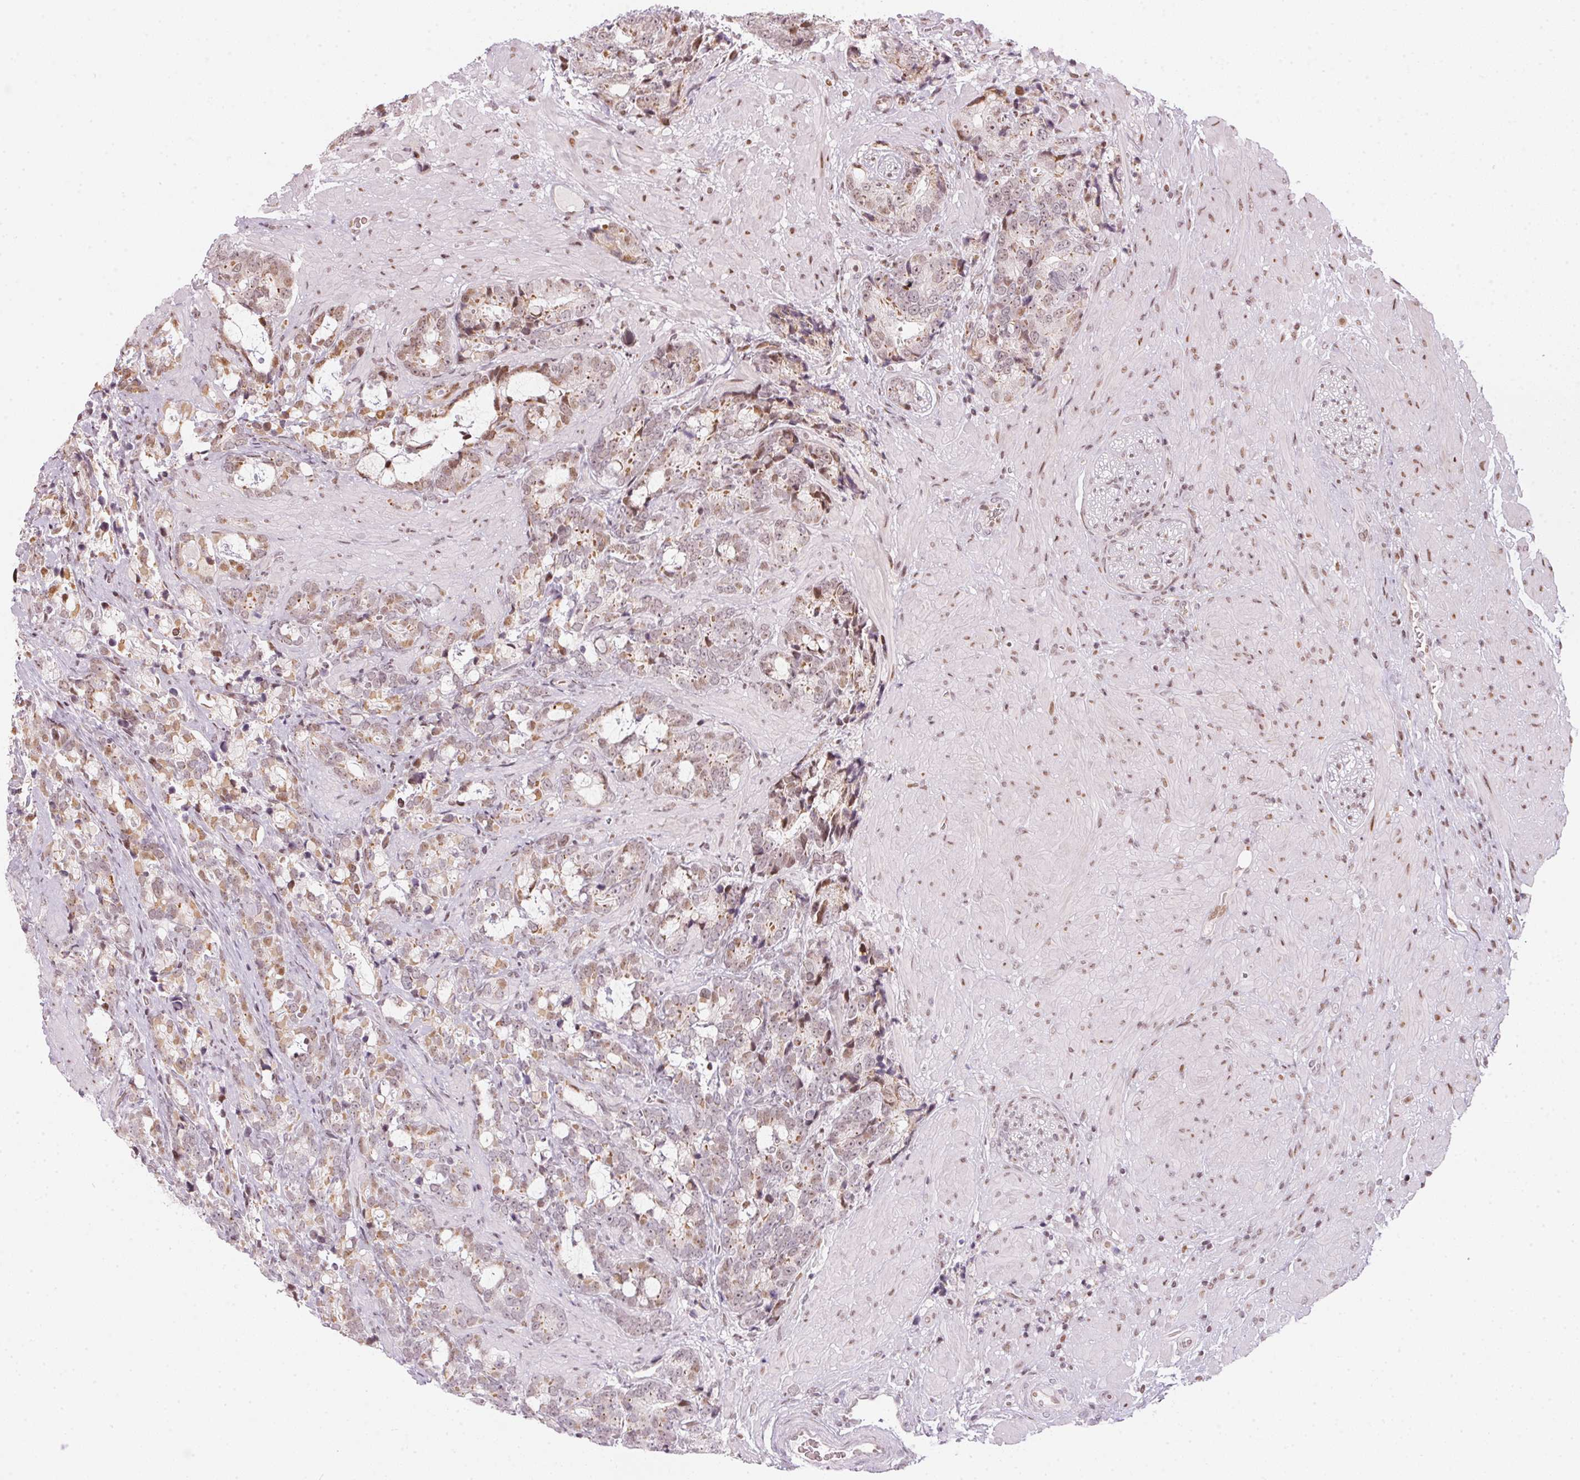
{"staining": {"intensity": "weak", "quantity": "25%-75%", "location": "cytoplasmic/membranous,nuclear"}, "tissue": "prostate cancer", "cell_type": "Tumor cells", "image_type": "cancer", "snomed": [{"axis": "morphology", "description": "Adenocarcinoma, High grade"}, {"axis": "topography", "description": "Prostate"}], "caption": "A histopathology image of prostate adenocarcinoma (high-grade) stained for a protein demonstrates weak cytoplasmic/membranous and nuclear brown staining in tumor cells. The staining was performed using DAB (3,3'-diaminobenzidine), with brown indicating positive protein expression. Nuclei are stained blue with hematoxylin.", "gene": "KAT6A", "patient": {"sex": "male", "age": 74}}